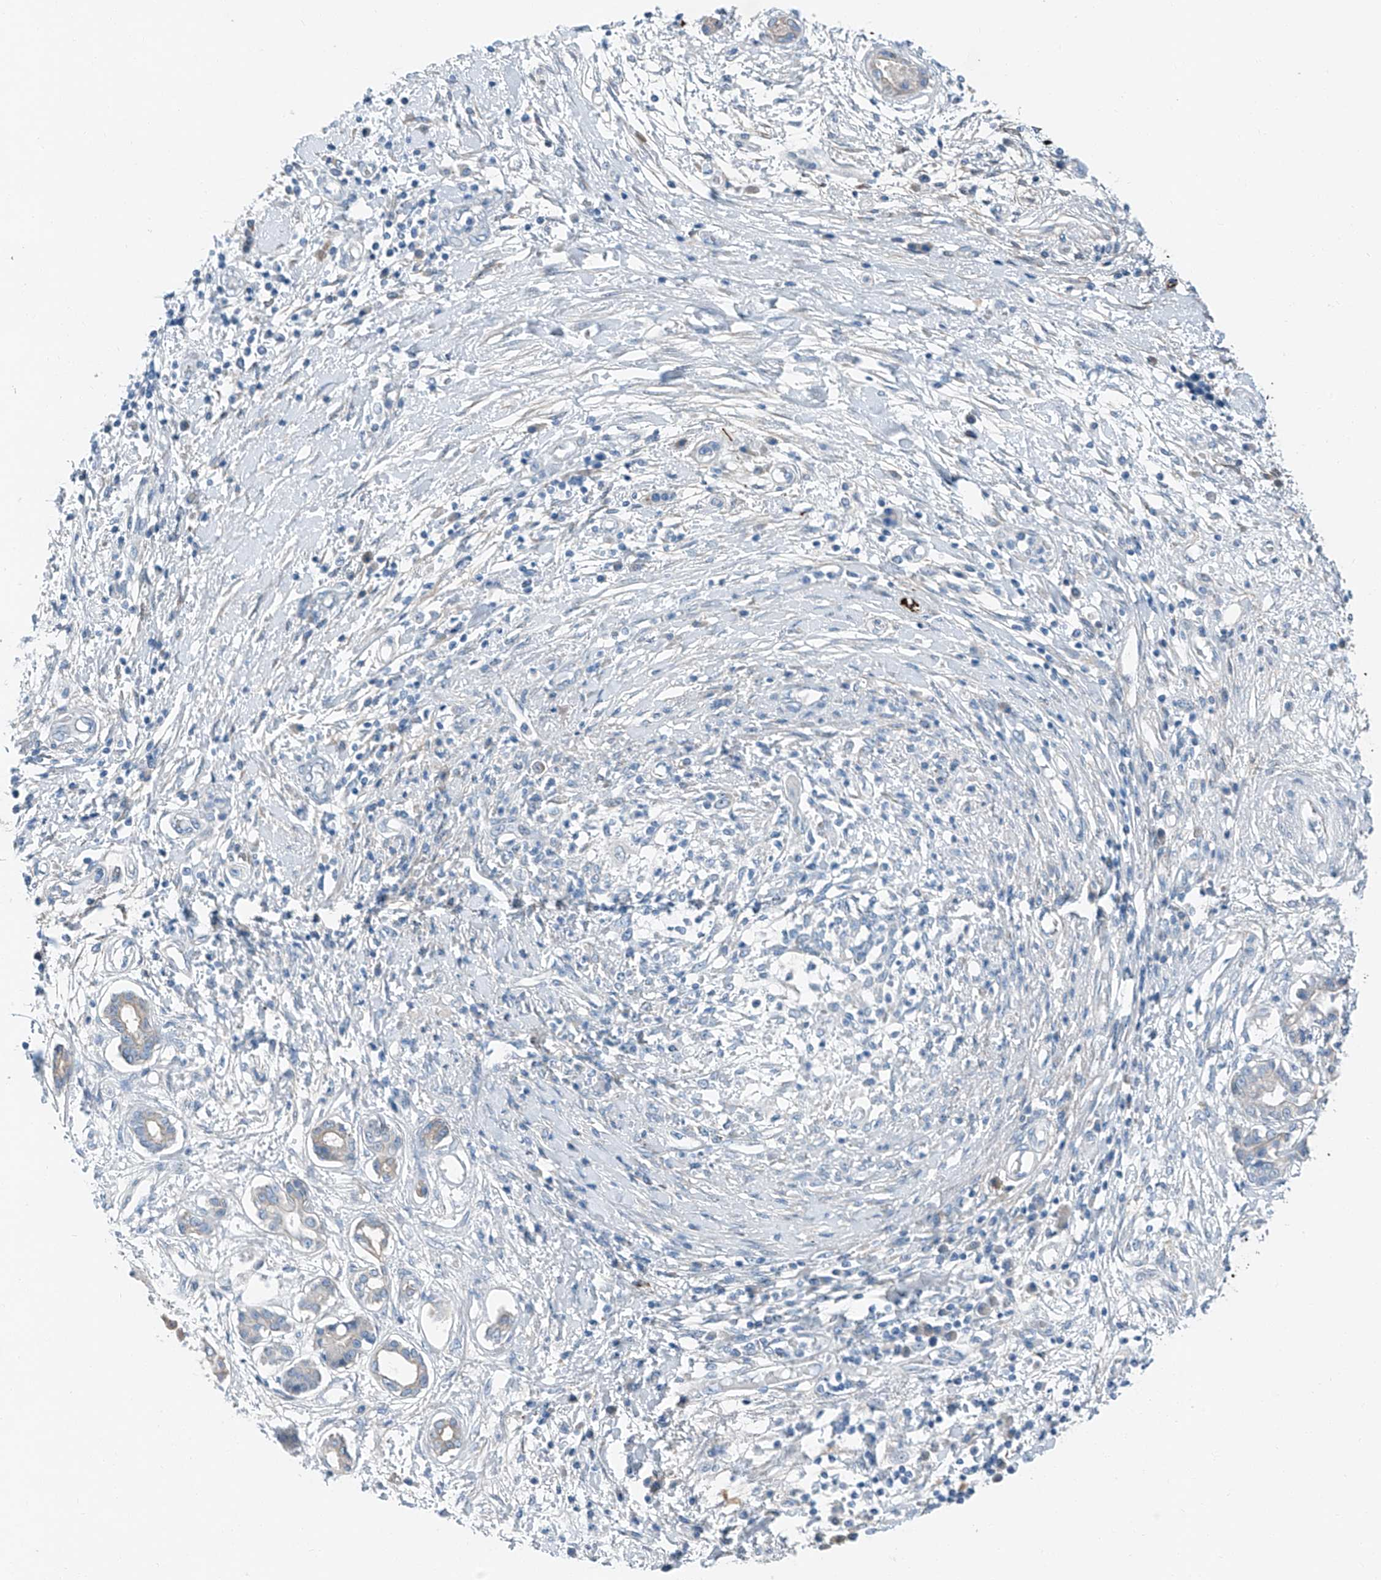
{"staining": {"intensity": "weak", "quantity": "25%-75%", "location": "cytoplasmic/membranous"}, "tissue": "pancreatic cancer", "cell_type": "Tumor cells", "image_type": "cancer", "snomed": [{"axis": "morphology", "description": "Adenocarcinoma, NOS"}, {"axis": "topography", "description": "Pancreas"}], "caption": "Pancreatic cancer (adenocarcinoma) stained with a protein marker demonstrates weak staining in tumor cells.", "gene": "MDGA1", "patient": {"sex": "female", "age": 56}}